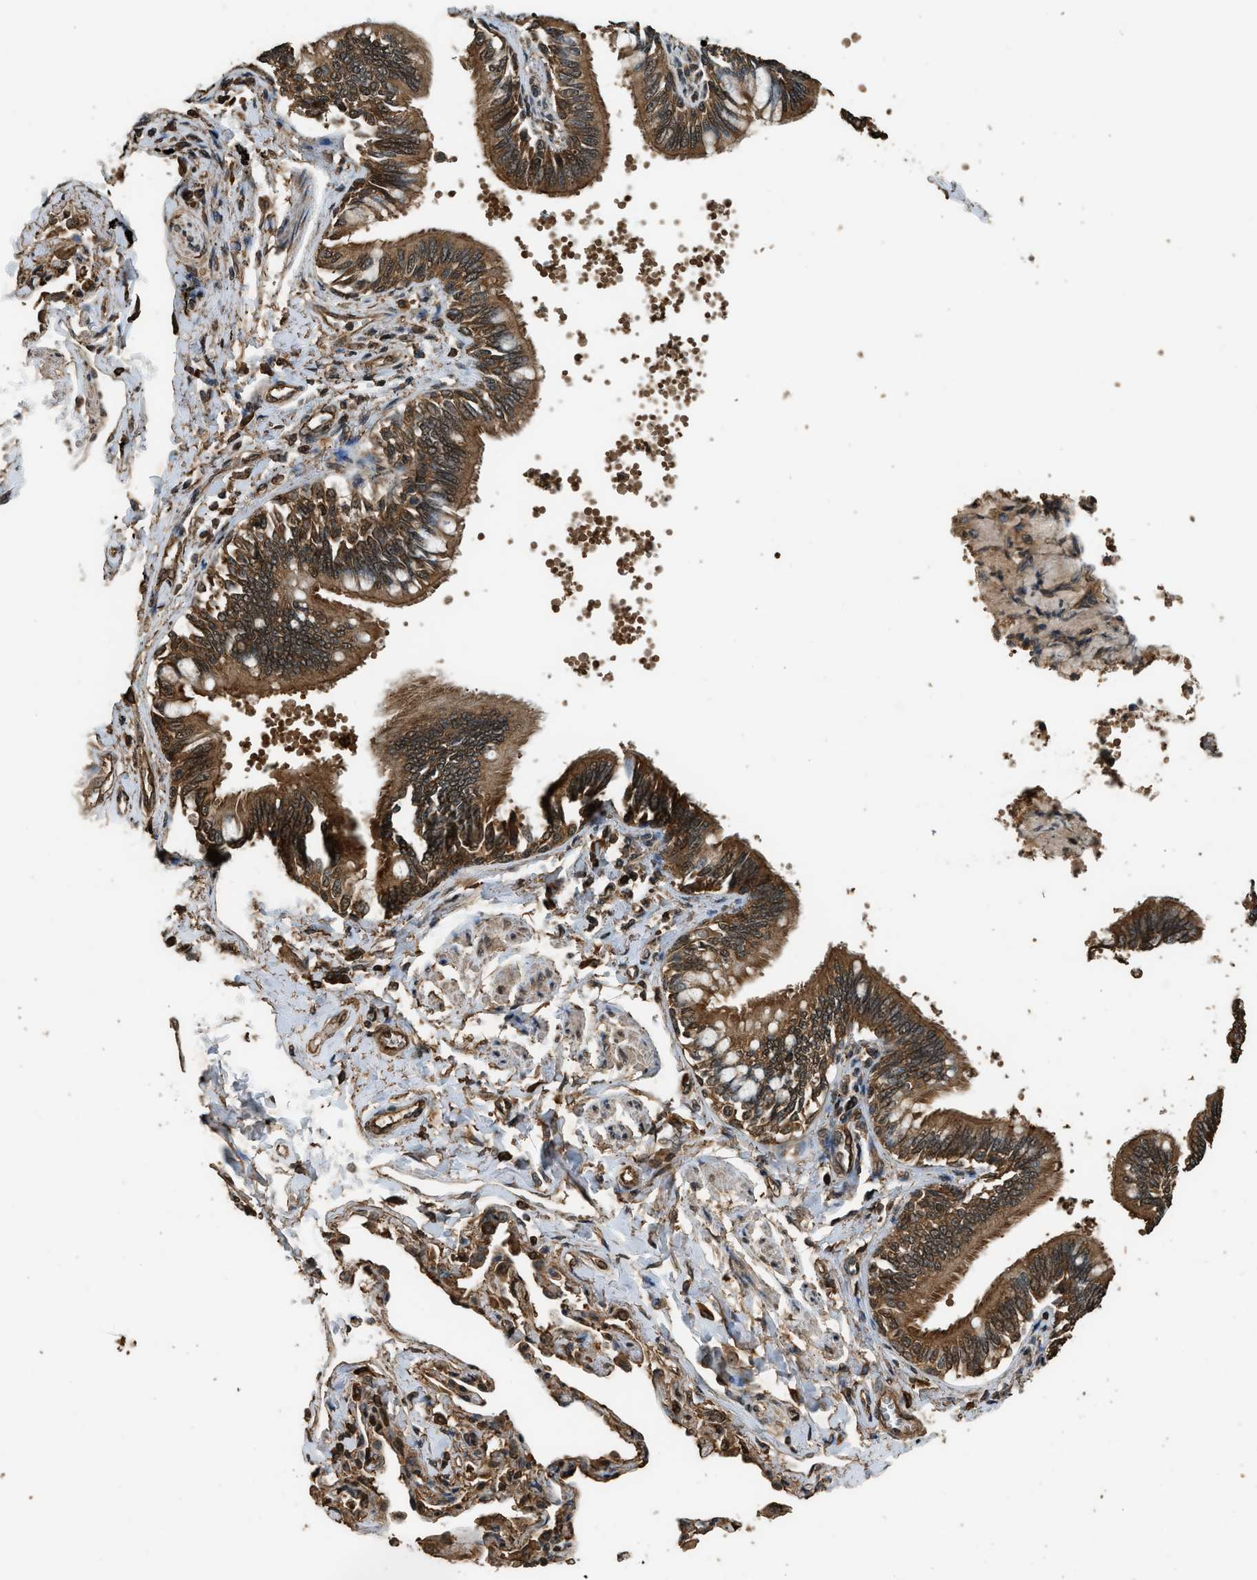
{"staining": {"intensity": "strong", "quantity": ">75%", "location": "cytoplasmic/membranous,nuclear"}, "tissue": "bronchus", "cell_type": "Respiratory epithelial cells", "image_type": "normal", "snomed": [{"axis": "morphology", "description": "Normal tissue, NOS"}, {"axis": "topography", "description": "Lung"}], "caption": "Respiratory epithelial cells show high levels of strong cytoplasmic/membranous,nuclear staining in approximately >75% of cells in unremarkable human bronchus. (Stains: DAB in brown, nuclei in blue, Microscopy: brightfield microscopy at high magnification).", "gene": "MYBL2", "patient": {"sex": "male", "age": 64}}